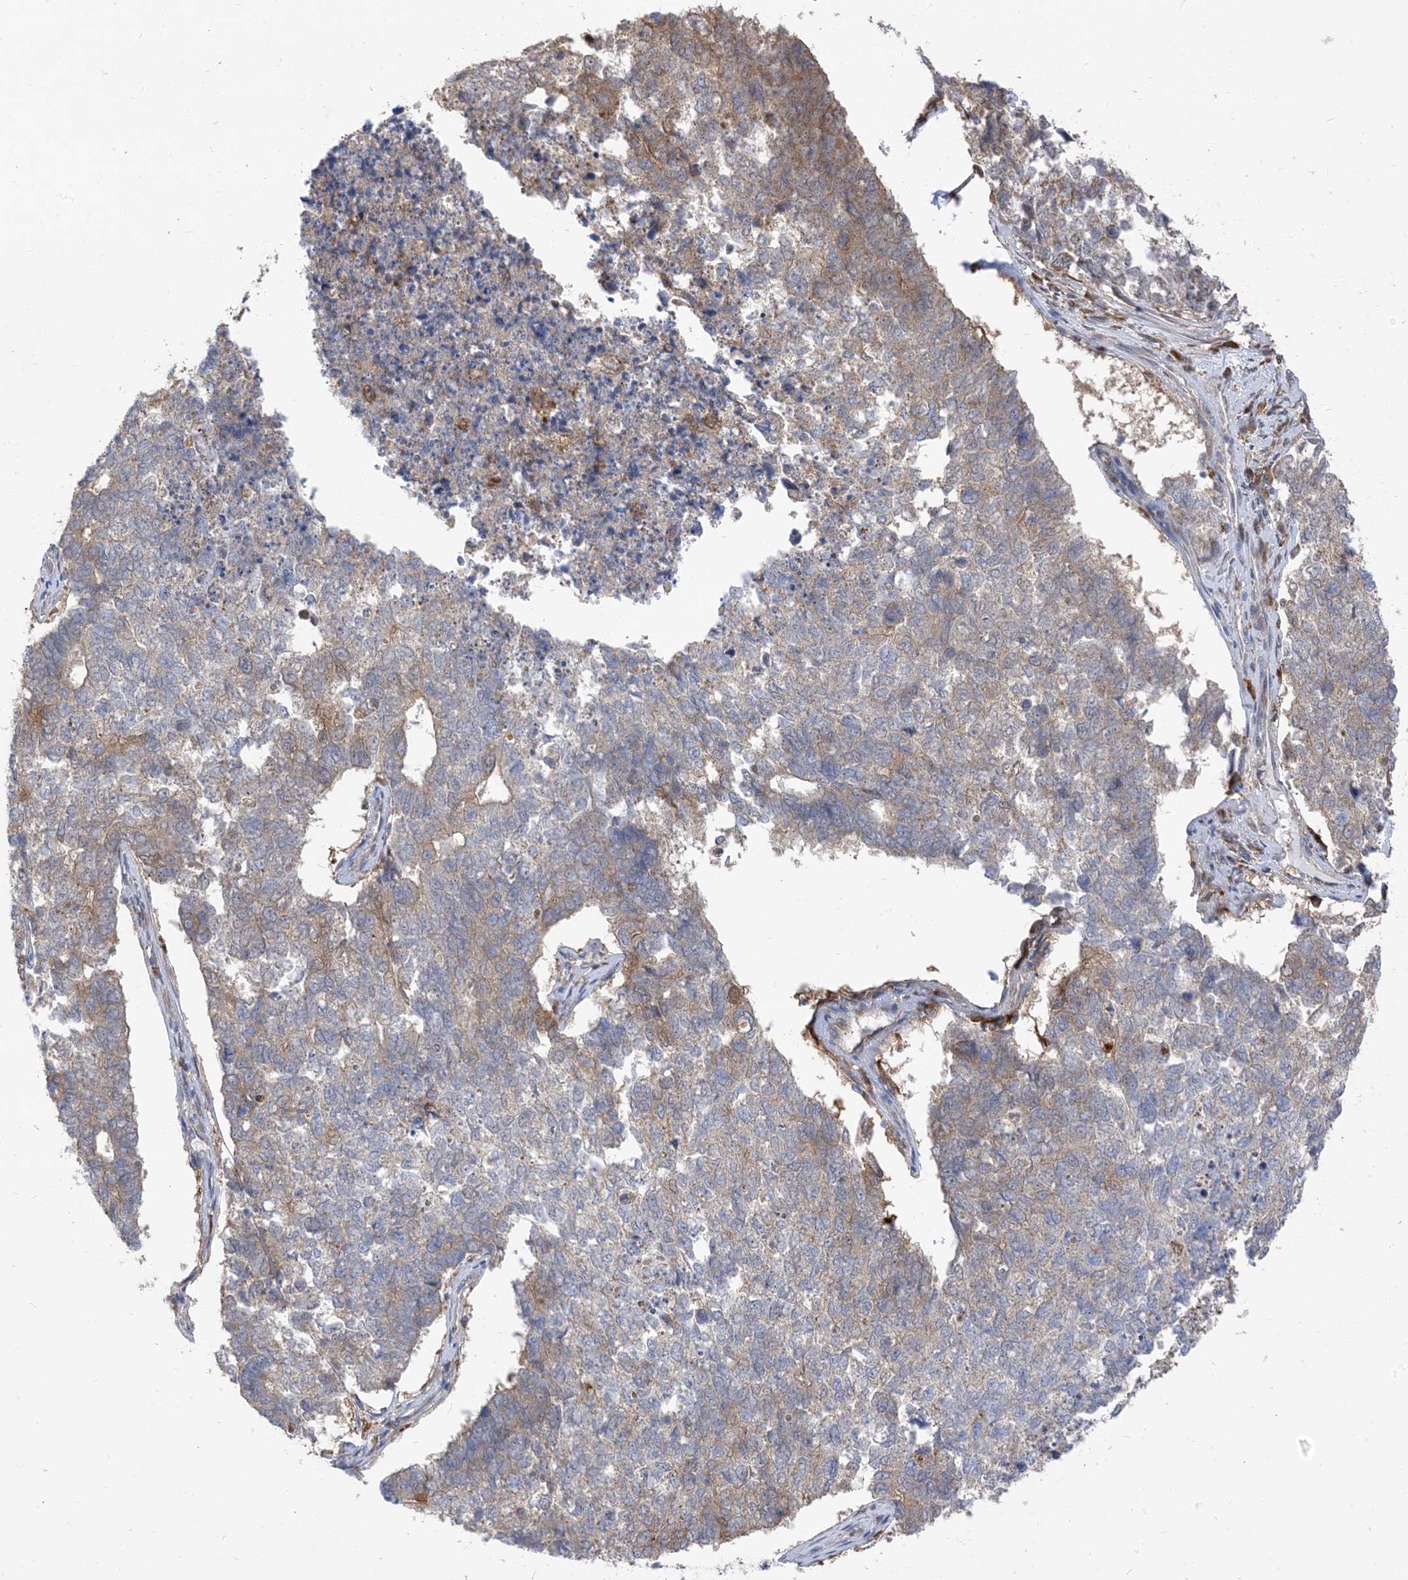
{"staining": {"intensity": "weak", "quantity": "25%-75%", "location": "cytoplasmic/membranous"}, "tissue": "cervical cancer", "cell_type": "Tumor cells", "image_type": "cancer", "snomed": [{"axis": "morphology", "description": "Squamous cell carcinoma, NOS"}, {"axis": "topography", "description": "Cervix"}], "caption": "A brown stain highlights weak cytoplasmic/membranous positivity of a protein in human cervical squamous cell carcinoma tumor cells.", "gene": "NAGK", "patient": {"sex": "female", "age": 63}}